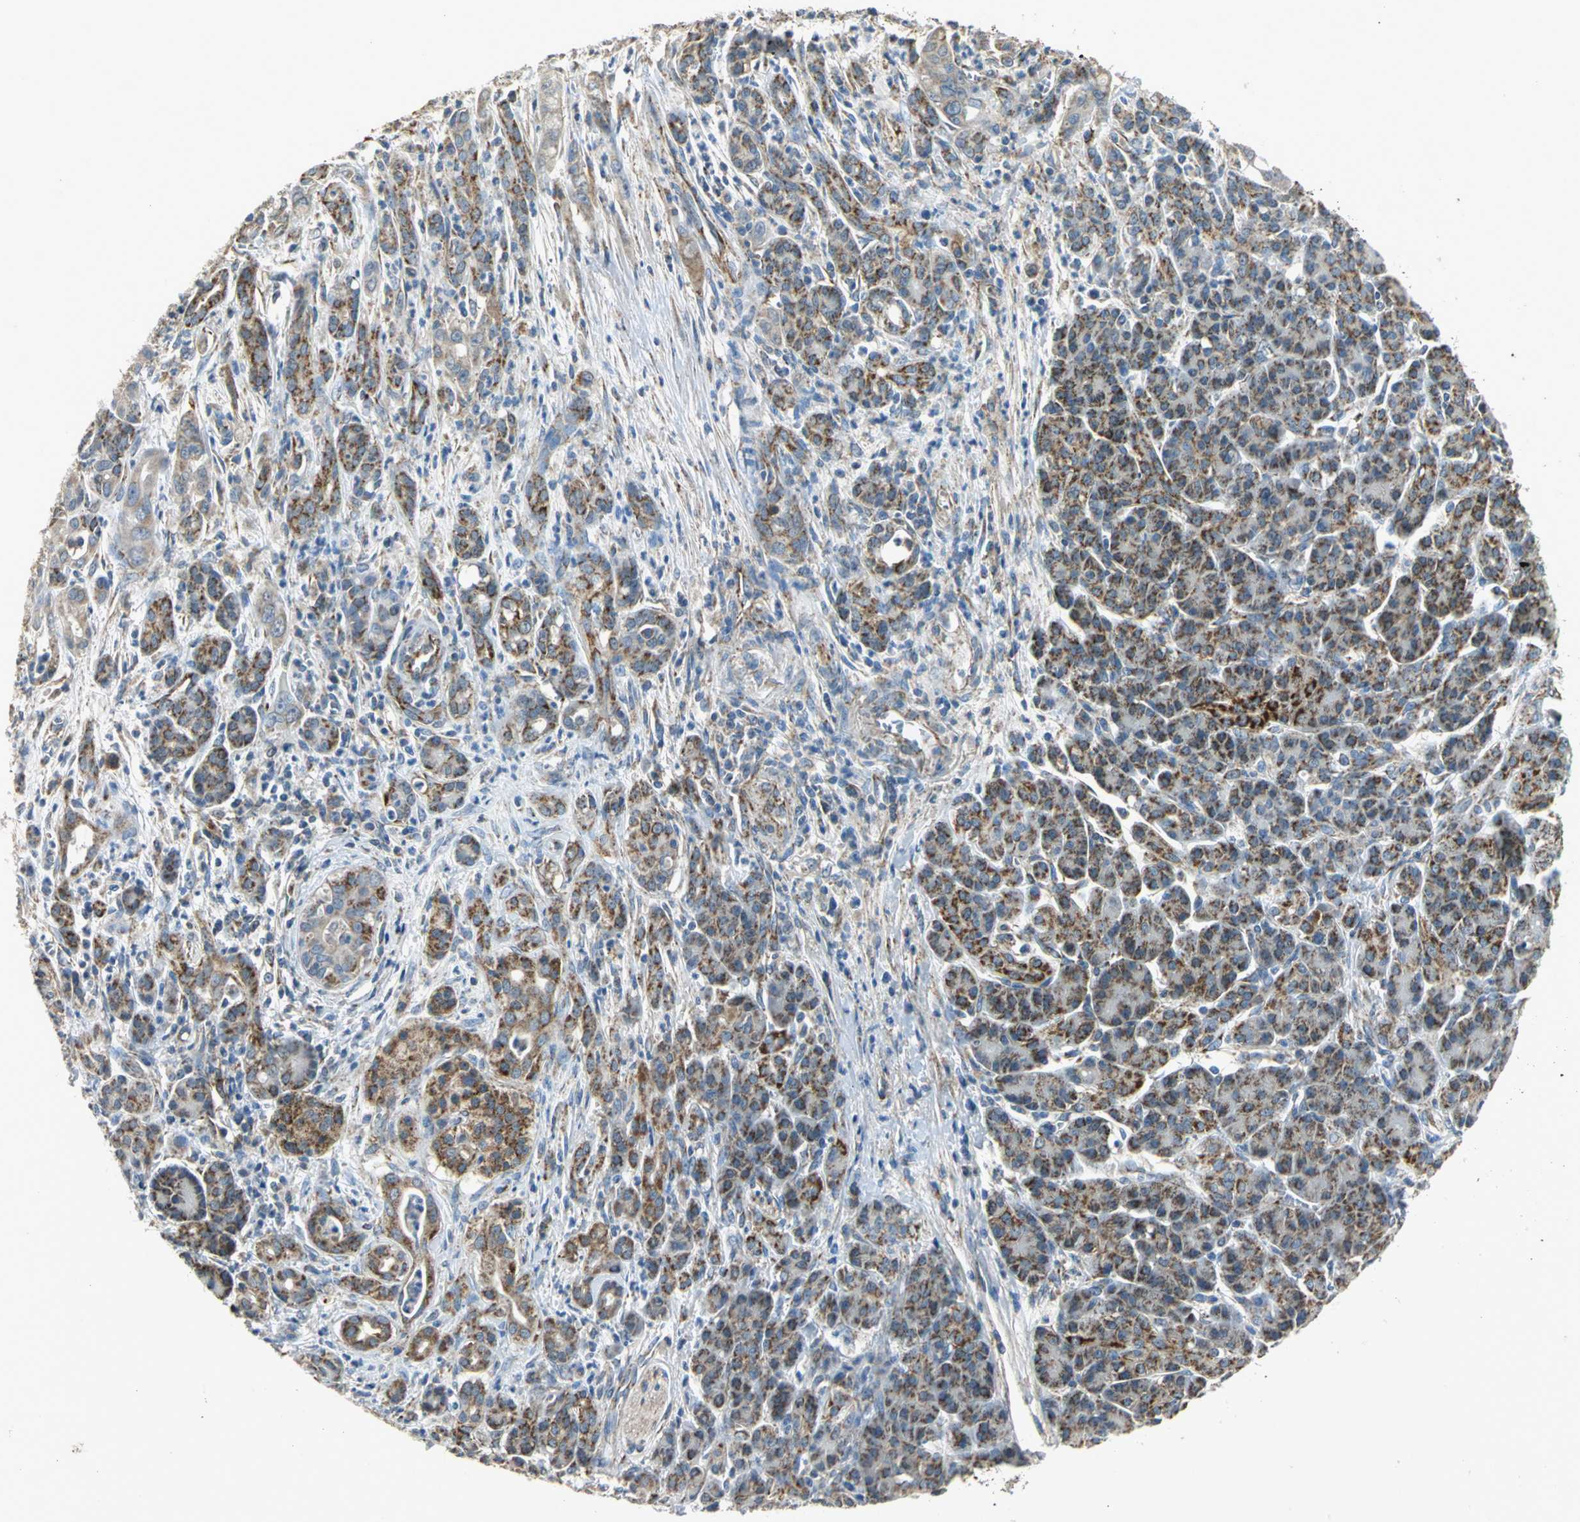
{"staining": {"intensity": "strong", "quantity": ">75%", "location": "cytoplasmic/membranous"}, "tissue": "pancreatic cancer", "cell_type": "Tumor cells", "image_type": "cancer", "snomed": [{"axis": "morphology", "description": "Adenocarcinoma, NOS"}, {"axis": "topography", "description": "Pancreas"}], "caption": "Brown immunohistochemical staining in pancreatic cancer demonstrates strong cytoplasmic/membranous staining in approximately >75% of tumor cells. The staining was performed using DAB to visualize the protein expression in brown, while the nuclei were stained in blue with hematoxylin (Magnification: 20x).", "gene": "NDUFB5", "patient": {"sex": "male", "age": 59}}